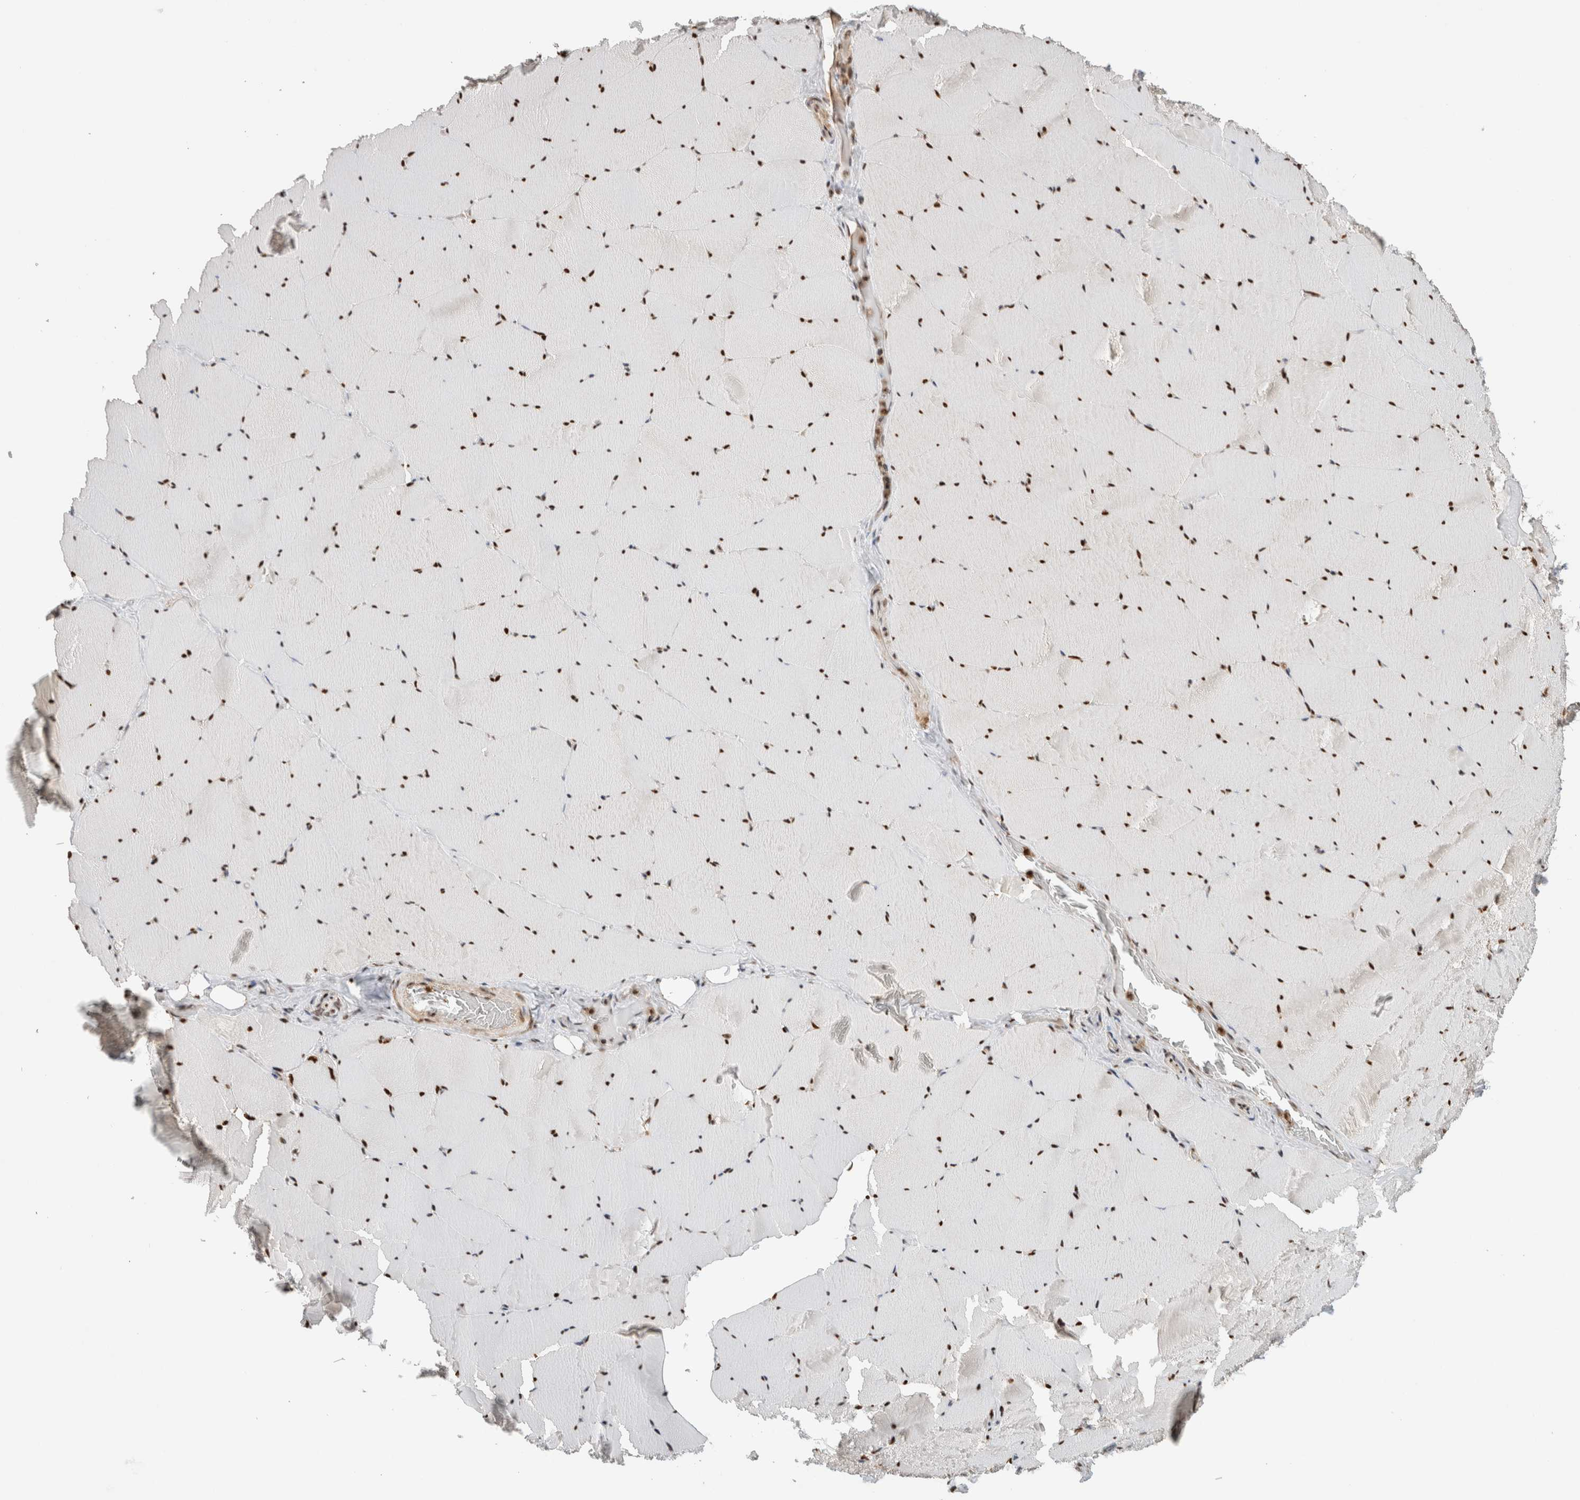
{"staining": {"intensity": "strong", "quantity": "25%-75%", "location": "nuclear"}, "tissue": "skeletal muscle", "cell_type": "Myocytes", "image_type": "normal", "snomed": [{"axis": "morphology", "description": "Normal tissue, NOS"}, {"axis": "topography", "description": "Skeletal muscle"}], "caption": "Brown immunohistochemical staining in benign skeletal muscle shows strong nuclear expression in about 25%-75% of myocytes.", "gene": "SNRNP40", "patient": {"sex": "male", "age": 62}}